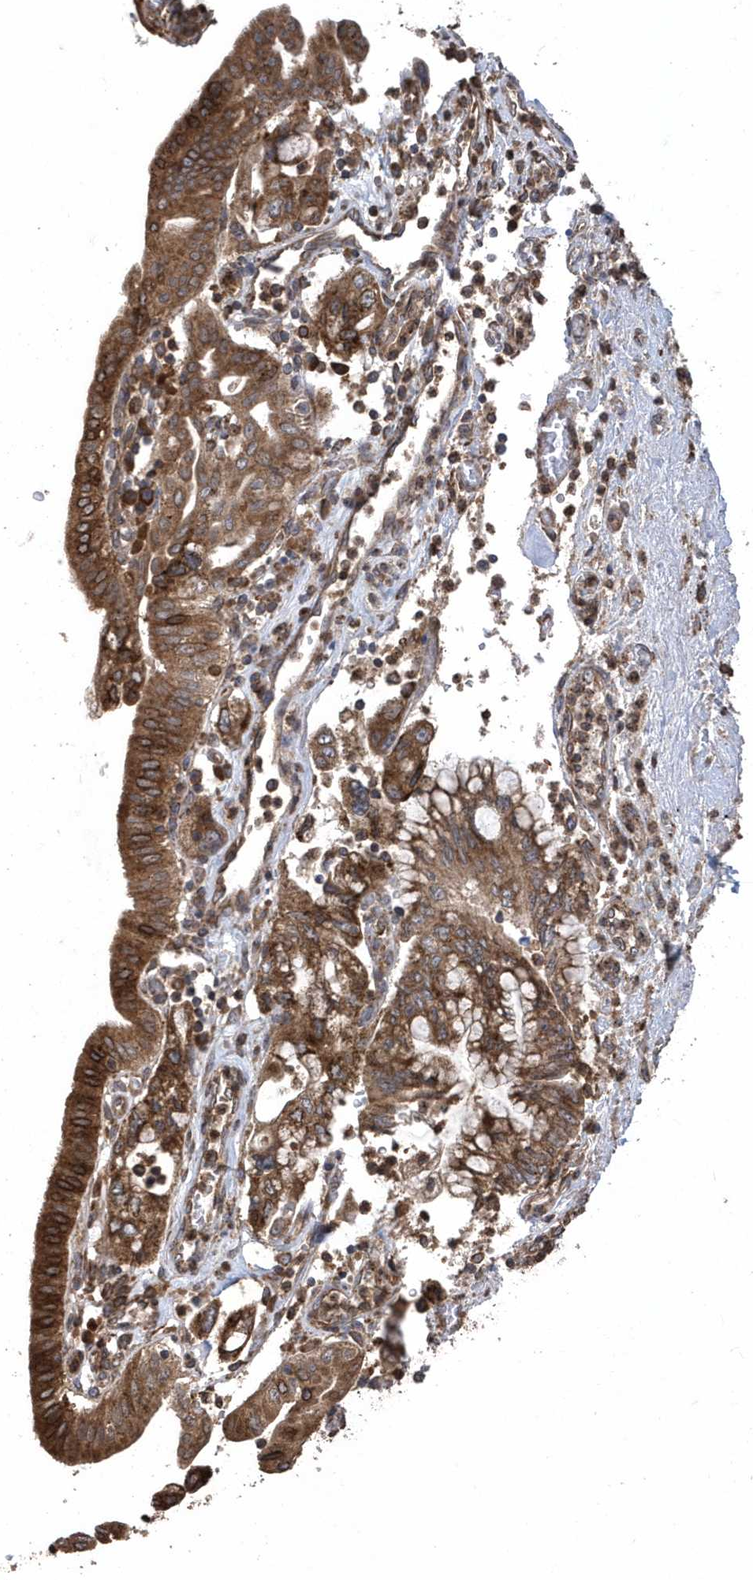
{"staining": {"intensity": "moderate", "quantity": ">75%", "location": "cytoplasmic/membranous"}, "tissue": "pancreatic cancer", "cell_type": "Tumor cells", "image_type": "cancer", "snomed": [{"axis": "morphology", "description": "Adenocarcinoma, NOS"}, {"axis": "topography", "description": "Pancreas"}], "caption": "DAB (3,3'-diaminobenzidine) immunohistochemical staining of pancreatic cancer (adenocarcinoma) shows moderate cytoplasmic/membranous protein staining in about >75% of tumor cells. (DAB (3,3'-diaminobenzidine) IHC, brown staining for protein, blue staining for nuclei).", "gene": "WASHC5", "patient": {"sex": "female", "age": 73}}